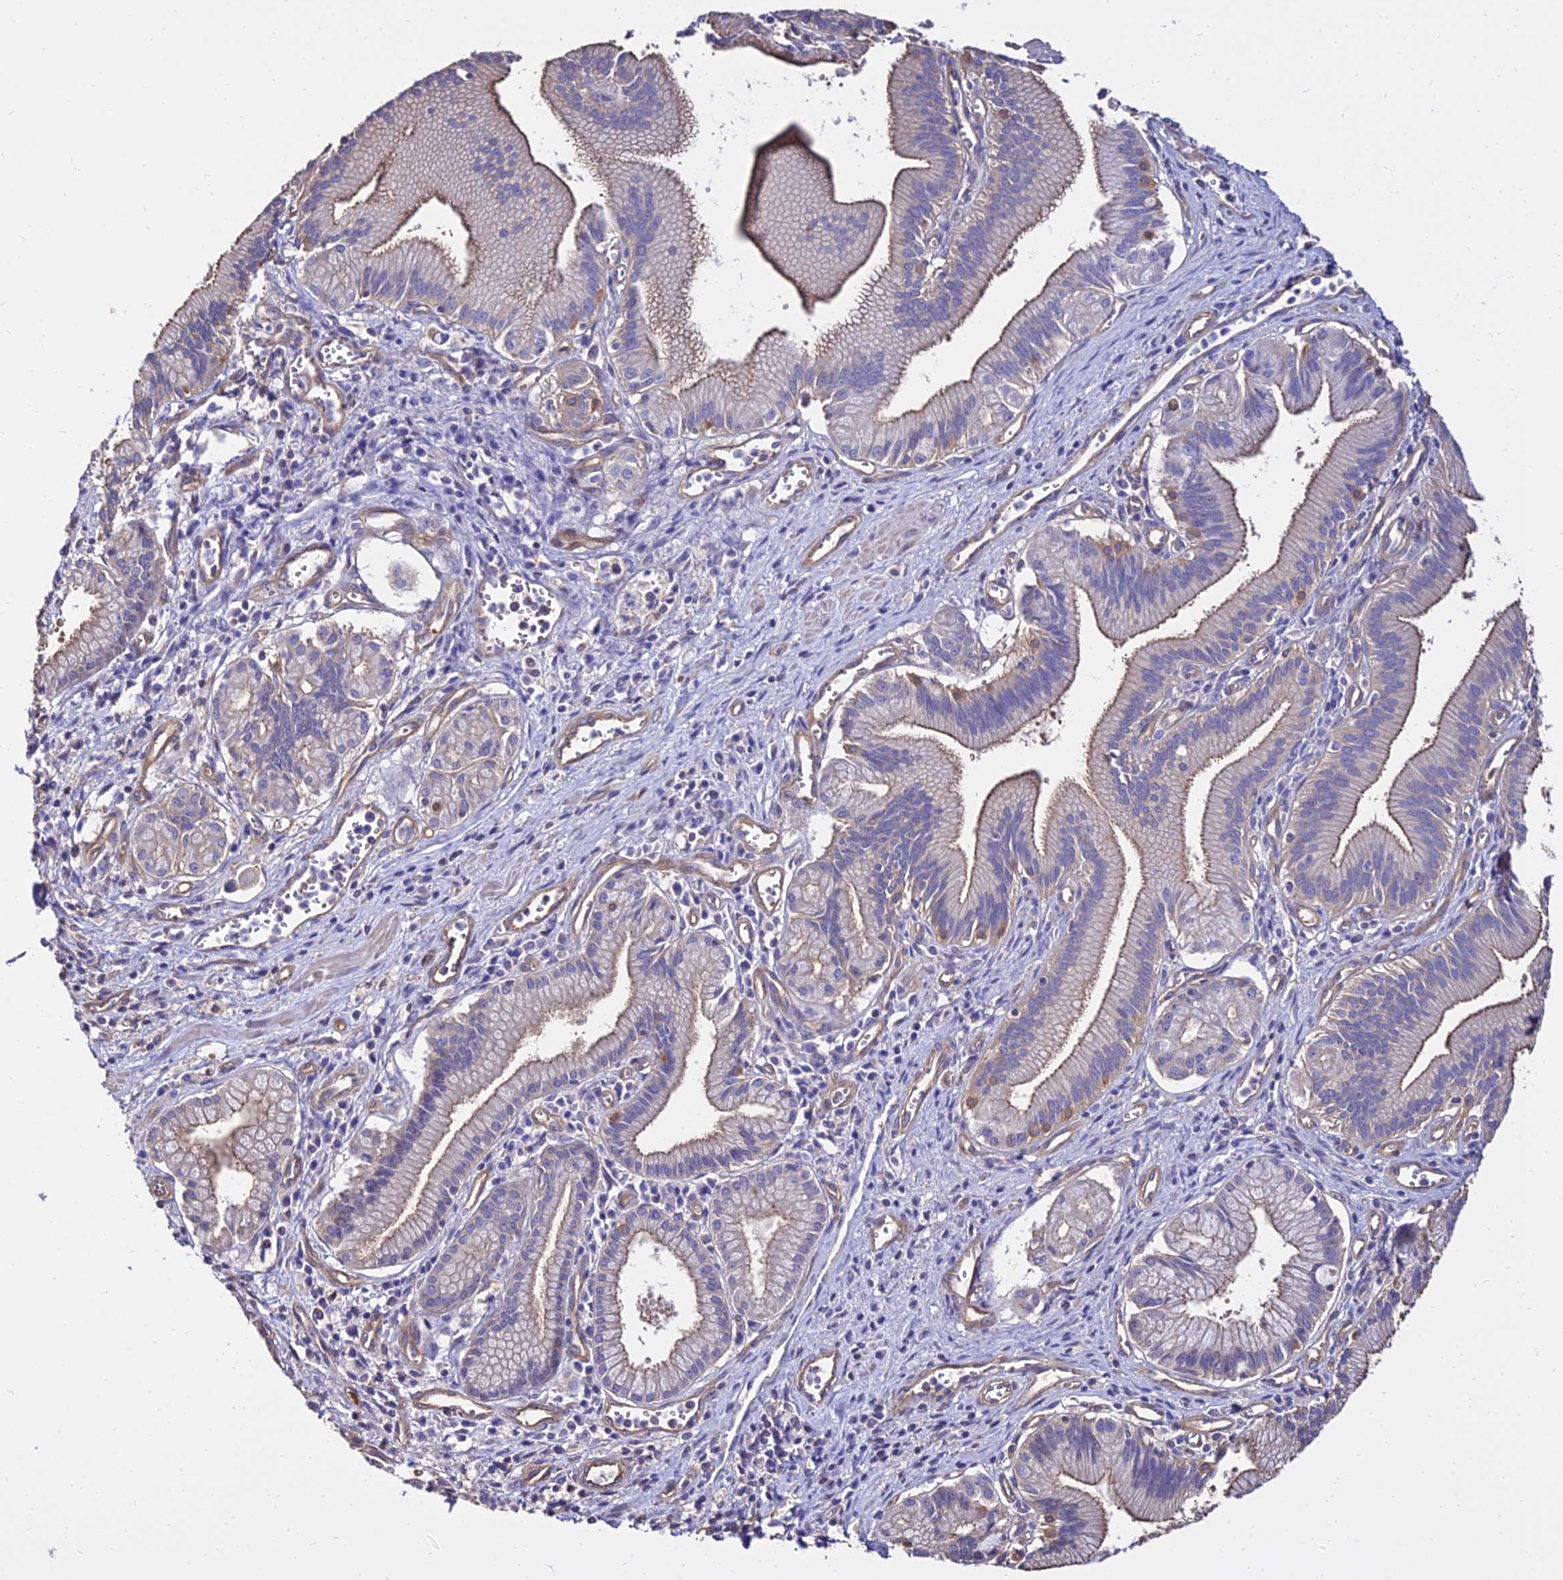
{"staining": {"intensity": "moderate", "quantity": "25%-75%", "location": "cytoplasmic/membranous"}, "tissue": "pancreatic cancer", "cell_type": "Tumor cells", "image_type": "cancer", "snomed": [{"axis": "morphology", "description": "Adenocarcinoma, NOS"}, {"axis": "topography", "description": "Pancreas"}], "caption": "Tumor cells display medium levels of moderate cytoplasmic/membranous positivity in about 25%-75% of cells in human adenocarcinoma (pancreatic). Using DAB (3,3'-diaminobenzidine) (brown) and hematoxylin (blue) stains, captured at high magnification using brightfield microscopy.", "gene": "CALM2", "patient": {"sex": "male", "age": 78}}